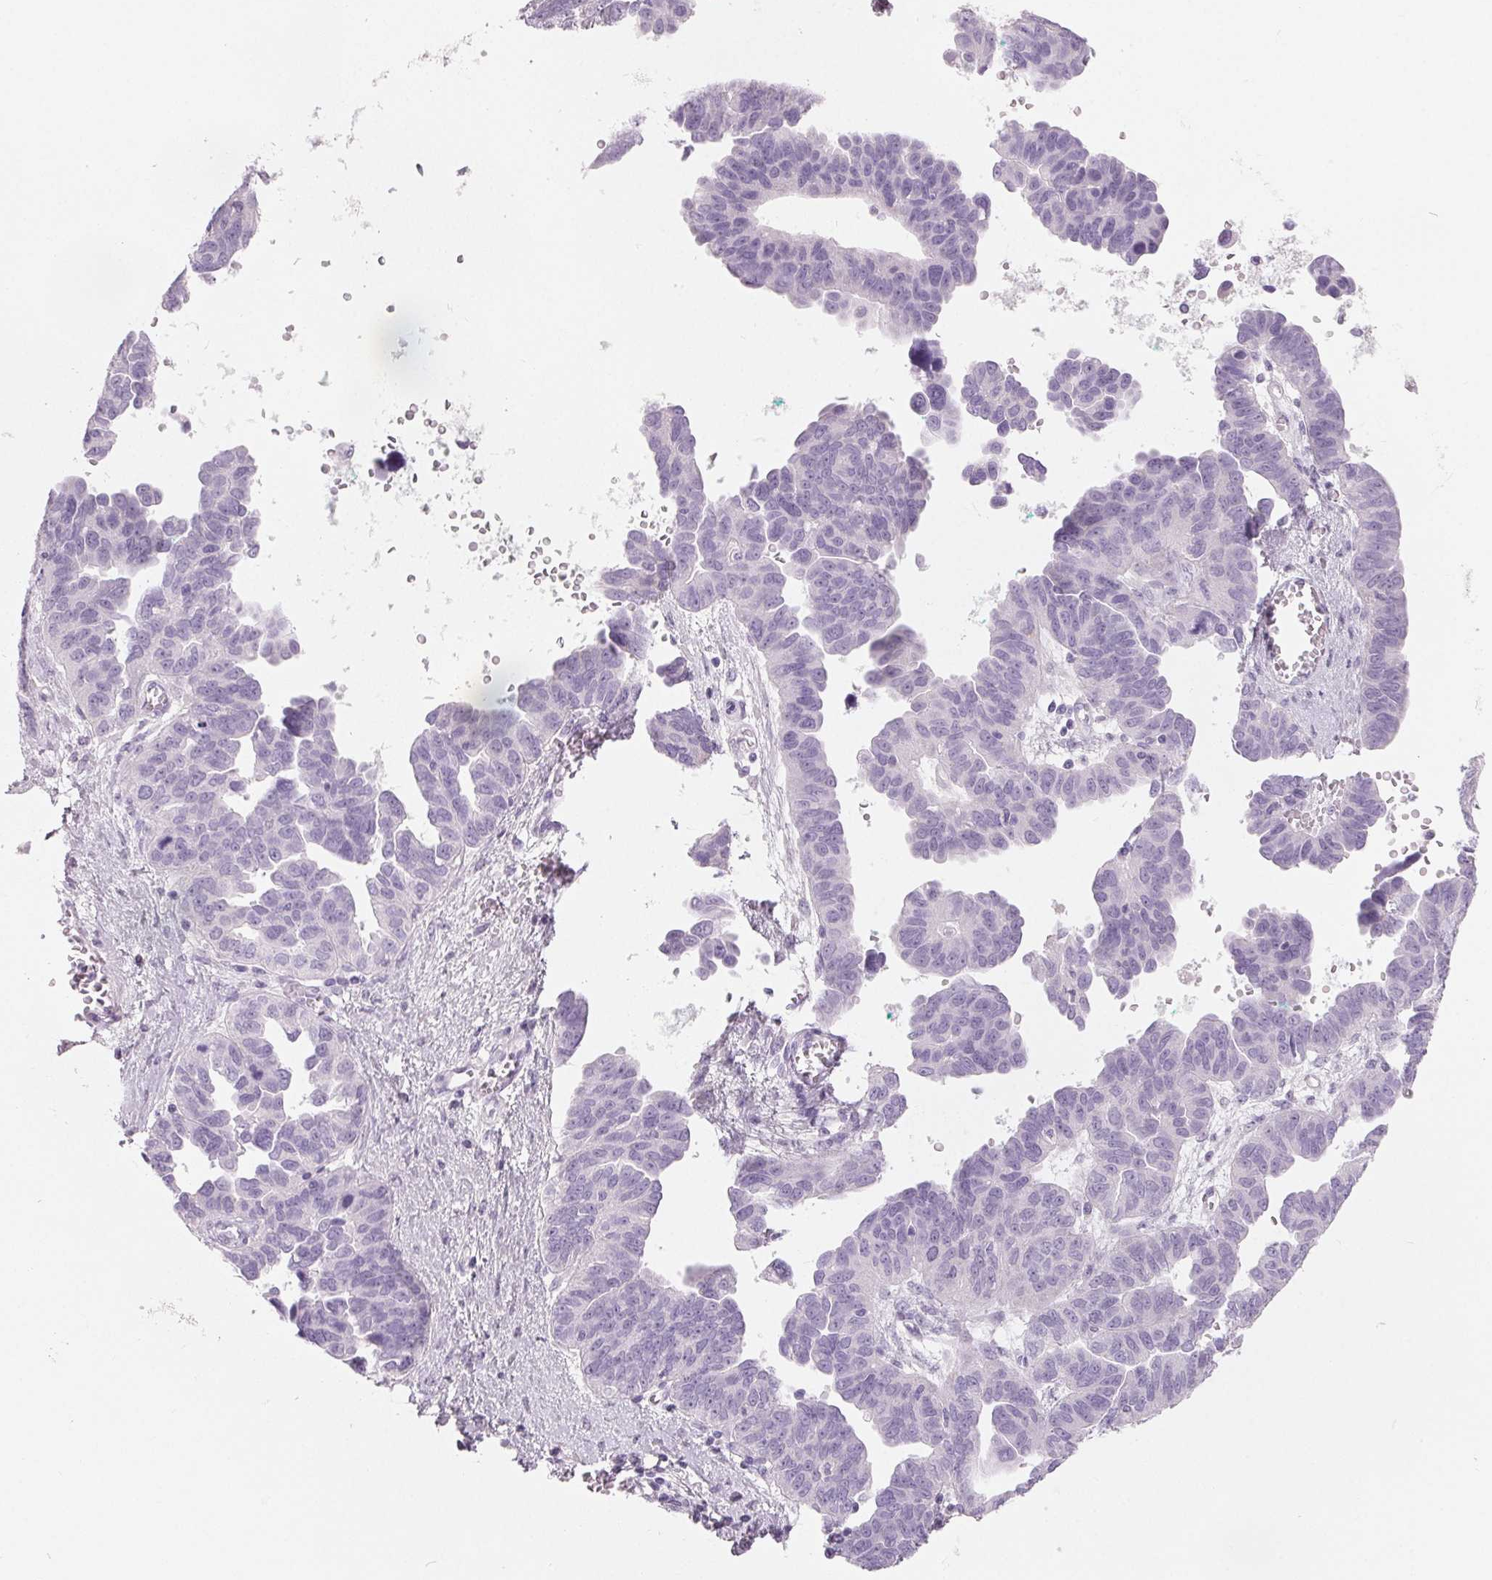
{"staining": {"intensity": "negative", "quantity": "none", "location": "none"}, "tissue": "ovarian cancer", "cell_type": "Tumor cells", "image_type": "cancer", "snomed": [{"axis": "morphology", "description": "Cystadenocarcinoma, serous, NOS"}, {"axis": "topography", "description": "Ovary"}], "caption": "A photomicrograph of ovarian cancer stained for a protein shows no brown staining in tumor cells.", "gene": "SPACA5B", "patient": {"sex": "female", "age": 64}}